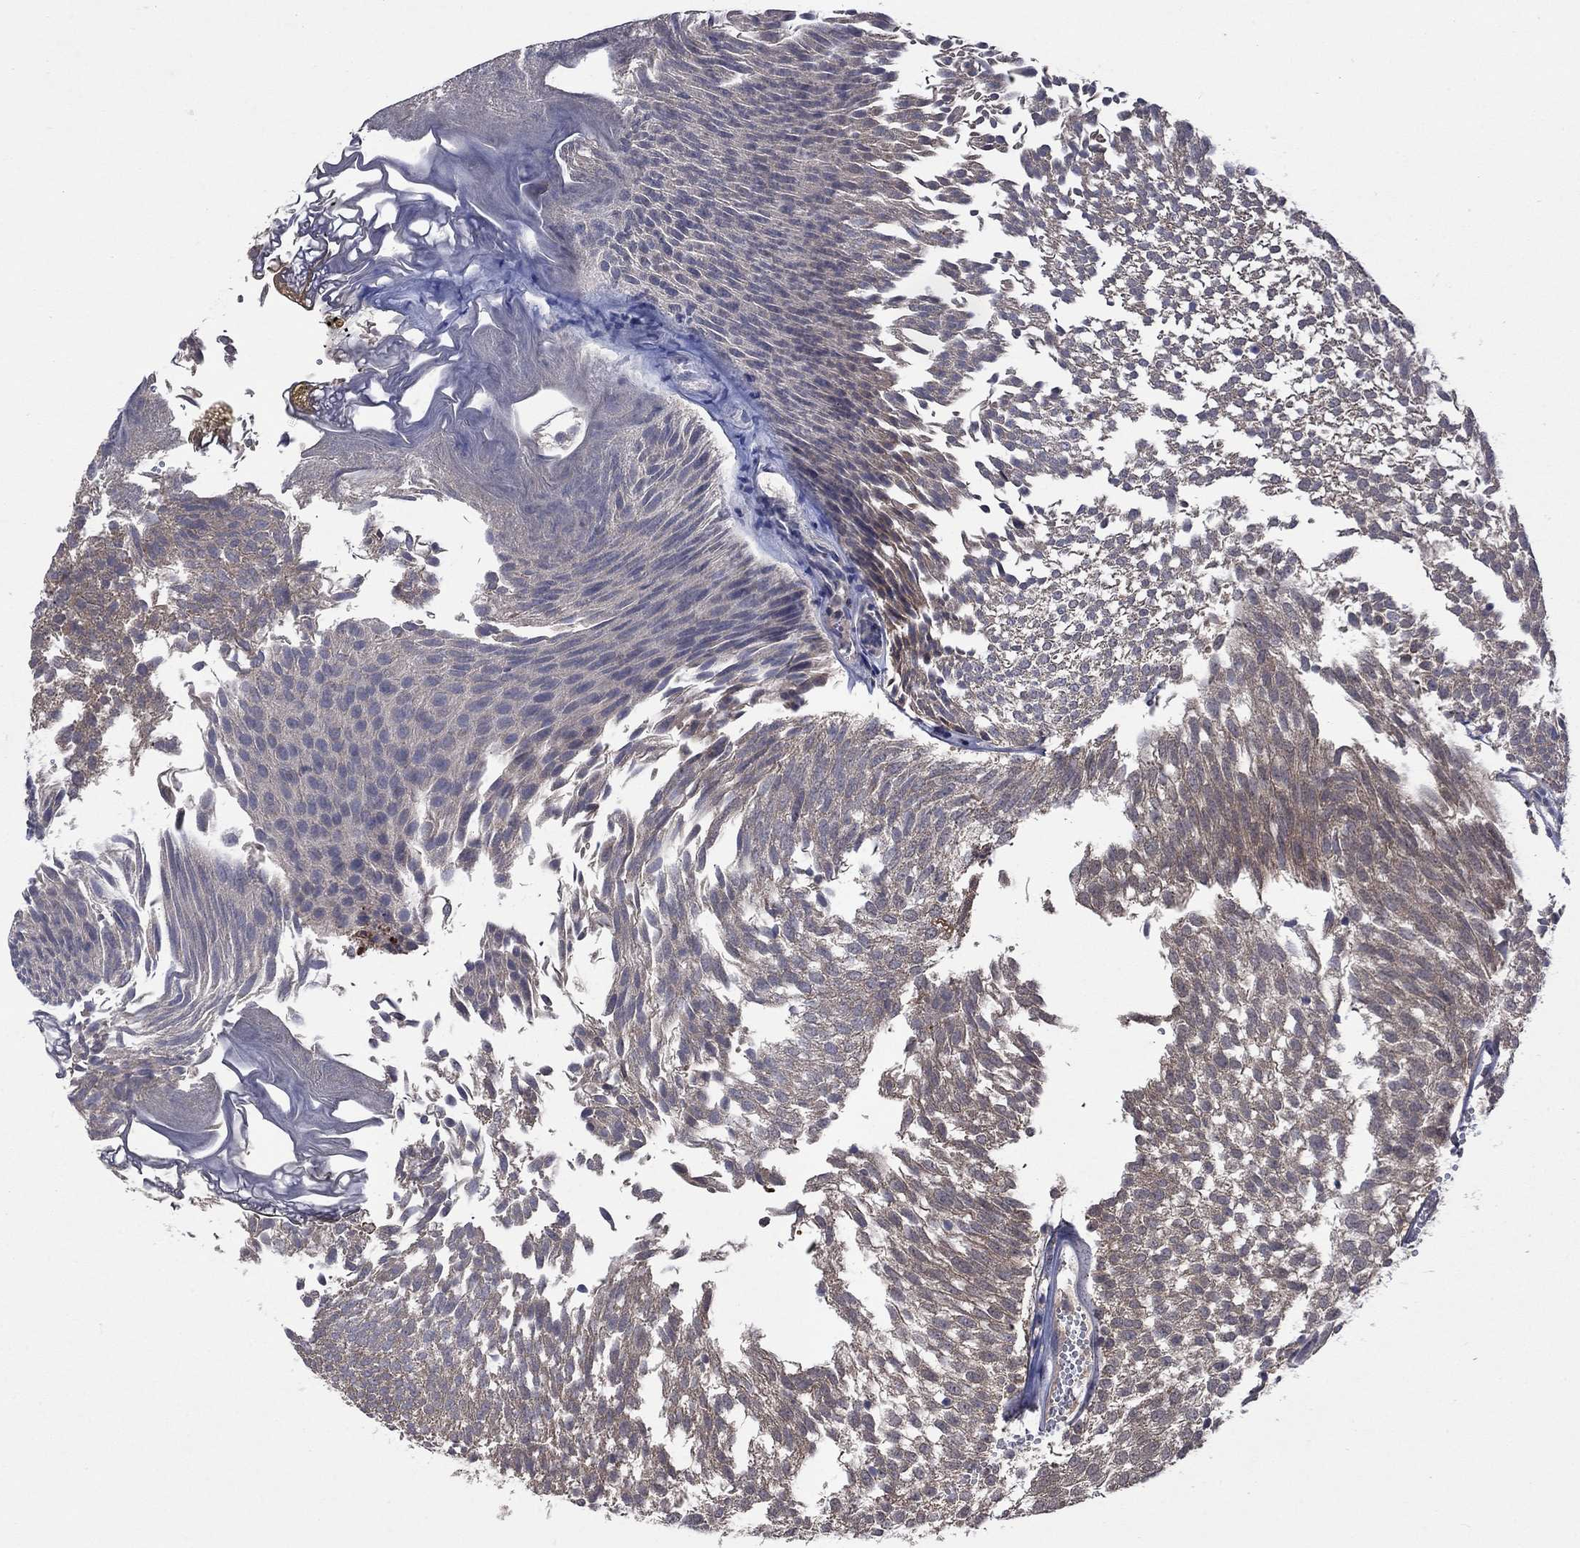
{"staining": {"intensity": "moderate", "quantity": "<25%", "location": "cytoplasmic/membranous"}, "tissue": "urothelial cancer", "cell_type": "Tumor cells", "image_type": "cancer", "snomed": [{"axis": "morphology", "description": "Urothelial carcinoma, Low grade"}, {"axis": "topography", "description": "Urinary bladder"}], "caption": "Urothelial cancer stained for a protein (brown) exhibits moderate cytoplasmic/membranous positive expression in approximately <25% of tumor cells.", "gene": "IAH1", "patient": {"sex": "male", "age": 52}}